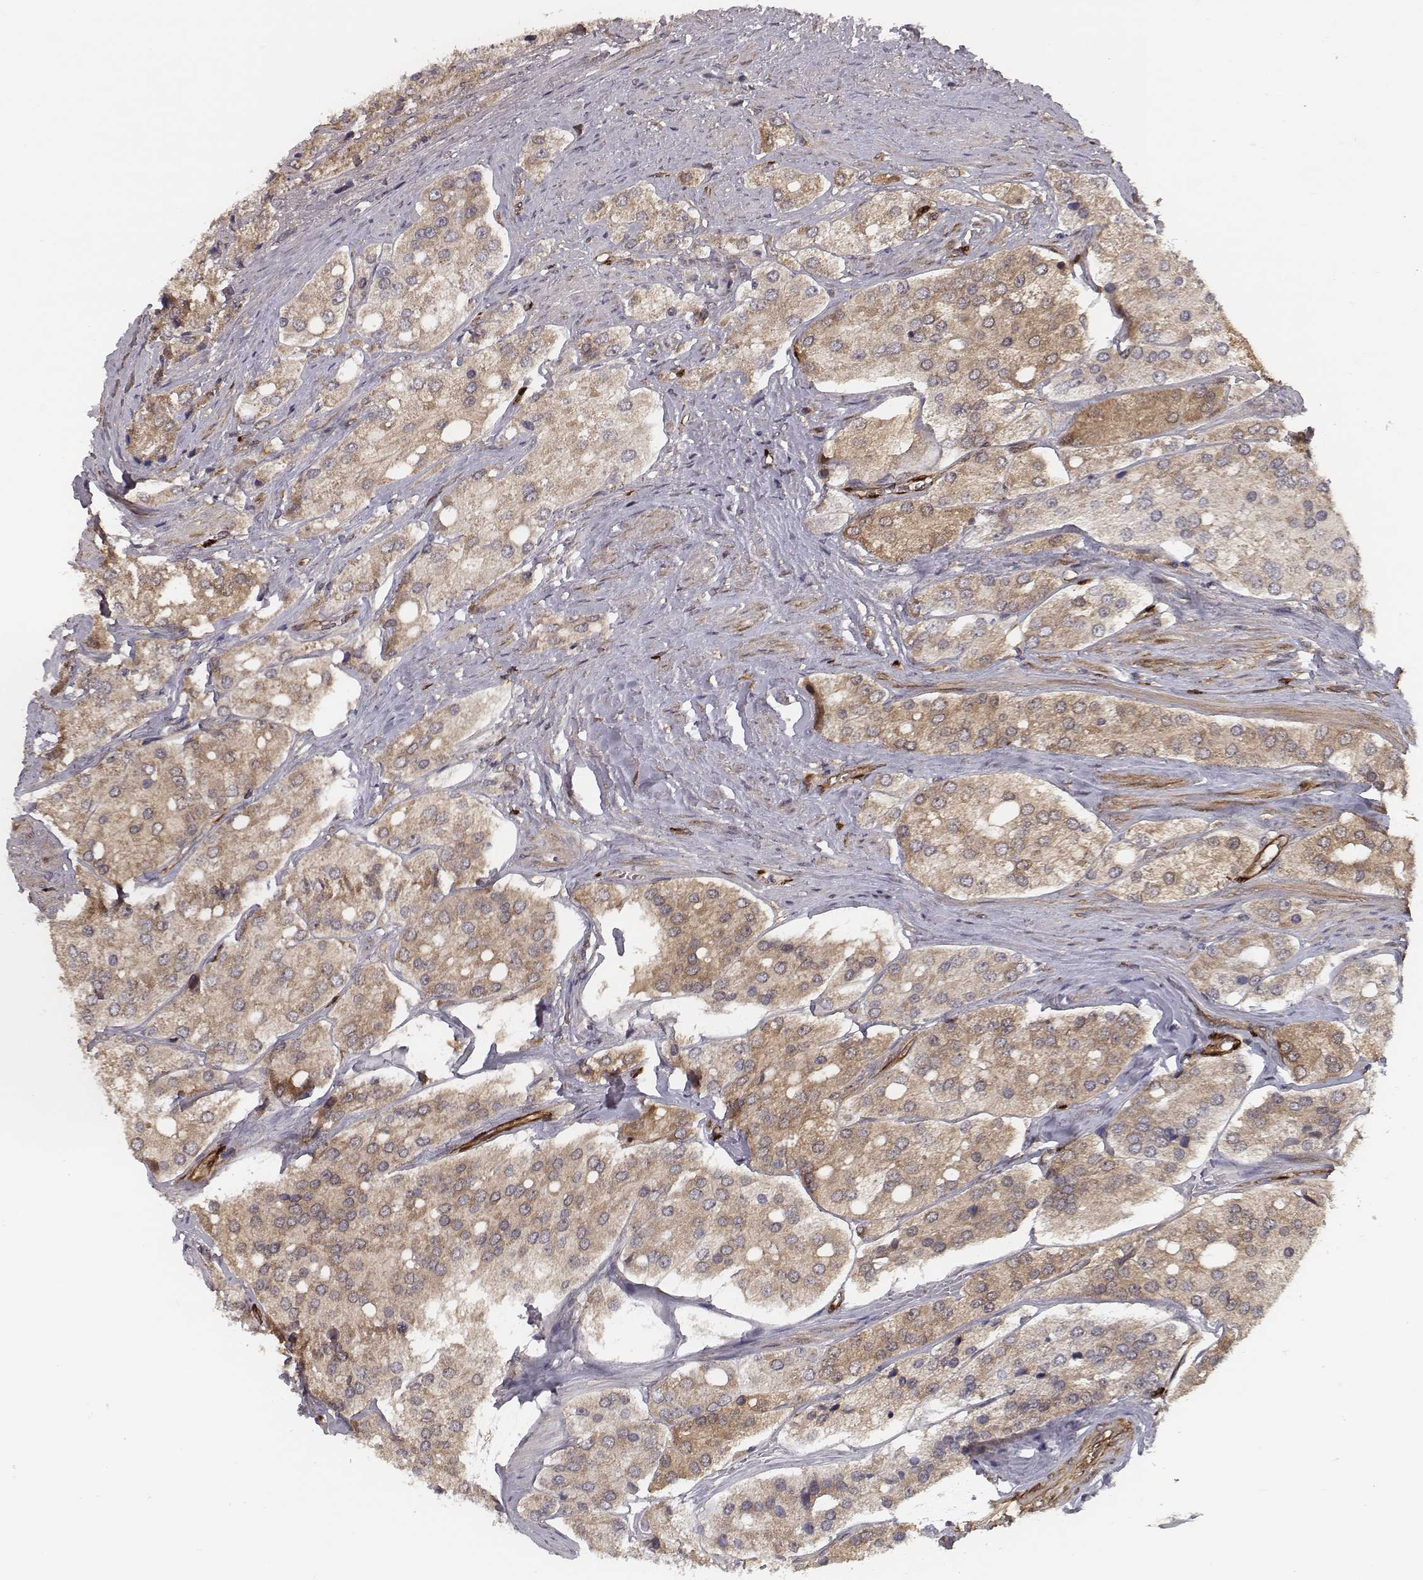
{"staining": {"intensity": "moderate", "quantity": ">75%", "location": "cytoplasmic/membranous"}, "tissue": "prostate cancer", "cell_type": "Tumor cells", "image_type": "cancer", "snomed": [{"axis": "morphology", "description": "Adenocarcinoma, Low grade"}, {"axis": "topography", "description": "Prostate"}], "caption": "Immunohistochemical staining of human low-grade adenocarcinoma (prostate) exhibits medium levels of moderate cytoplasmic/membranous protein staining in about >75% of tumor cells.", "gene": "ISYNA1", "patient": {"sex": "male", "age": 69}}